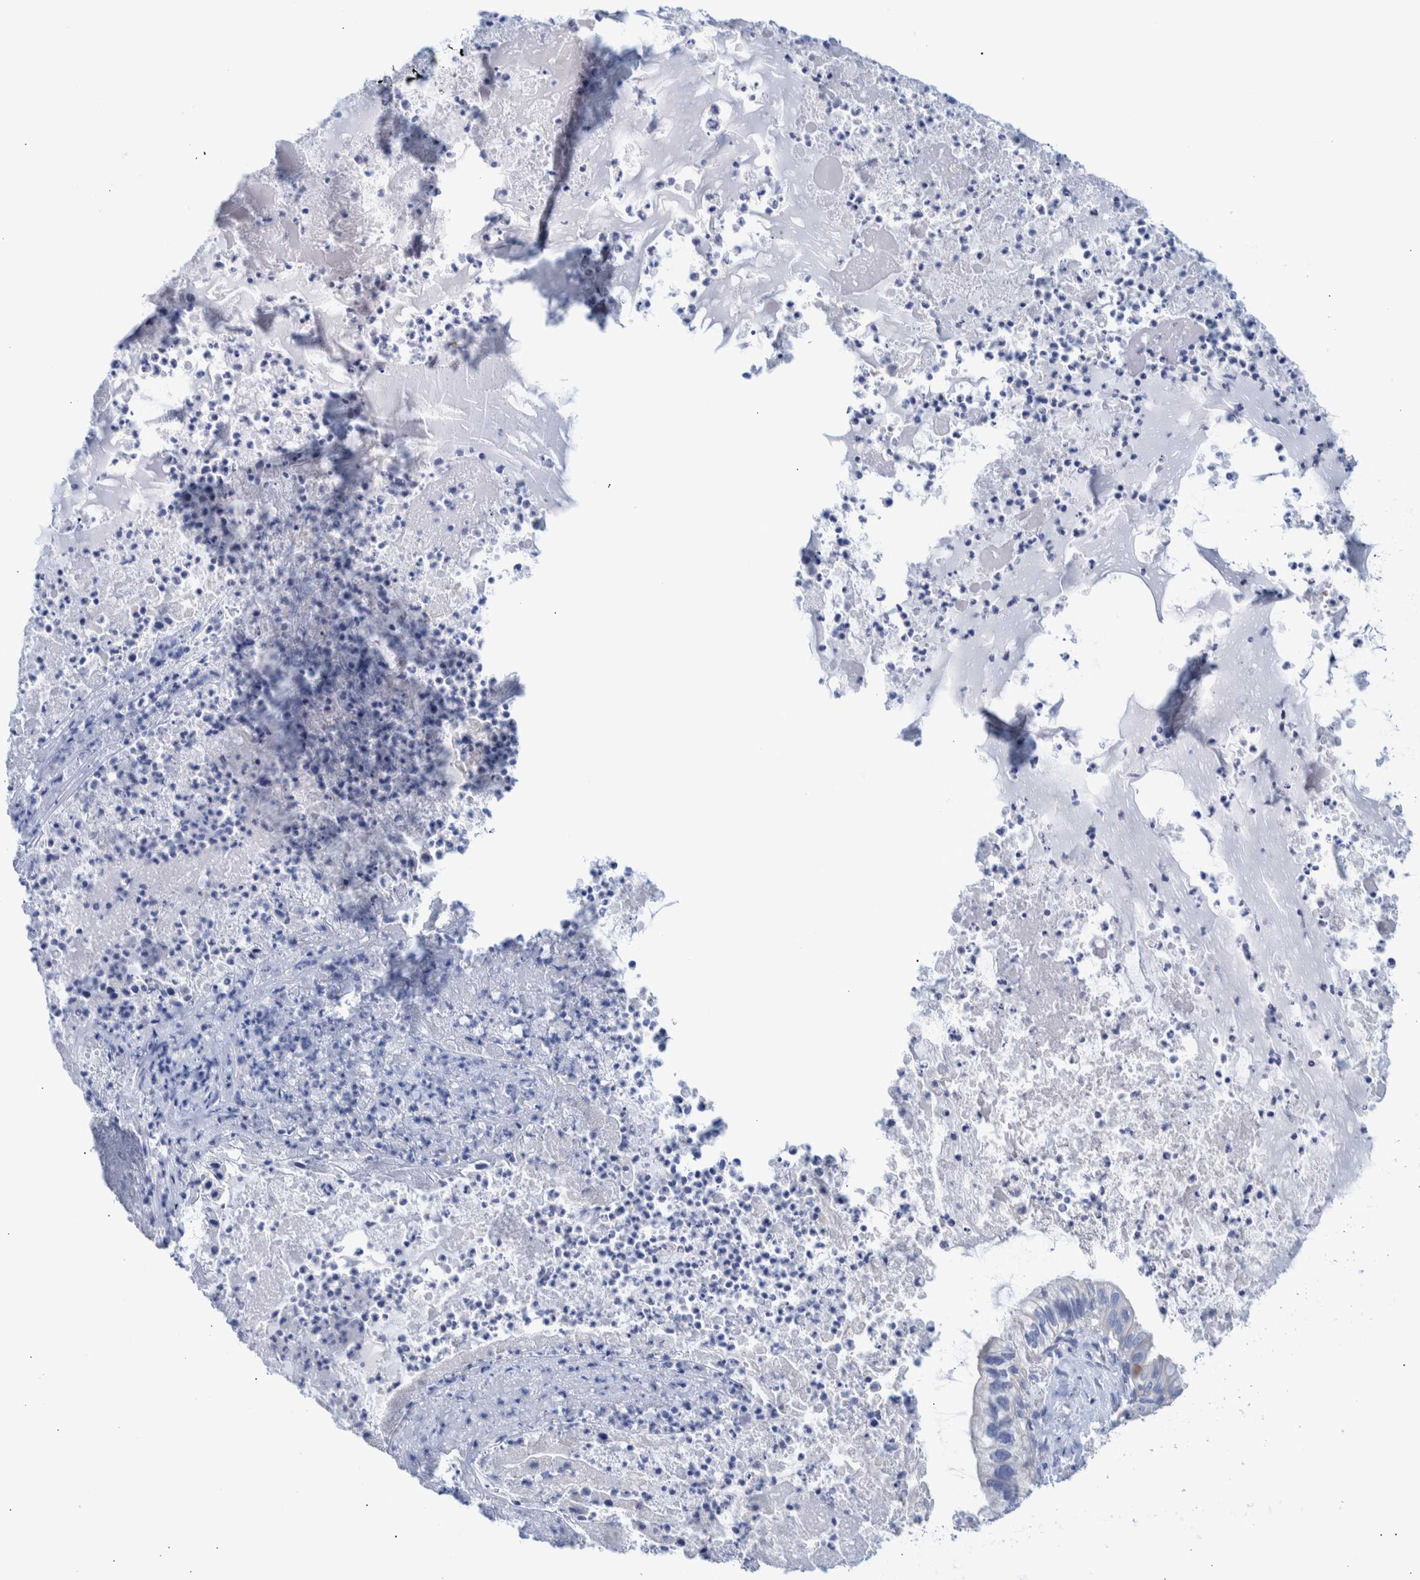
{"staining": {"intensity": "negative", "quantity": "none", "location": "none"}, "tissue": "ovarian cancer", "cell_type": "Tumor cells", "image_type": "cancer", "snomed": [{"axis": "morphology", "description": "Cystadenocarcinoma, mucinous, NOS"}, {"axis": "topography", "description": "Ovary"}], "caption": "DAB immunohistochemical staining of mucinous cystadenocarcinoma (ovarian) reveals no significant positivity in tumor cells.", "gene": "PPP3CC", "patient": {"sex": "female", "age": 80}}